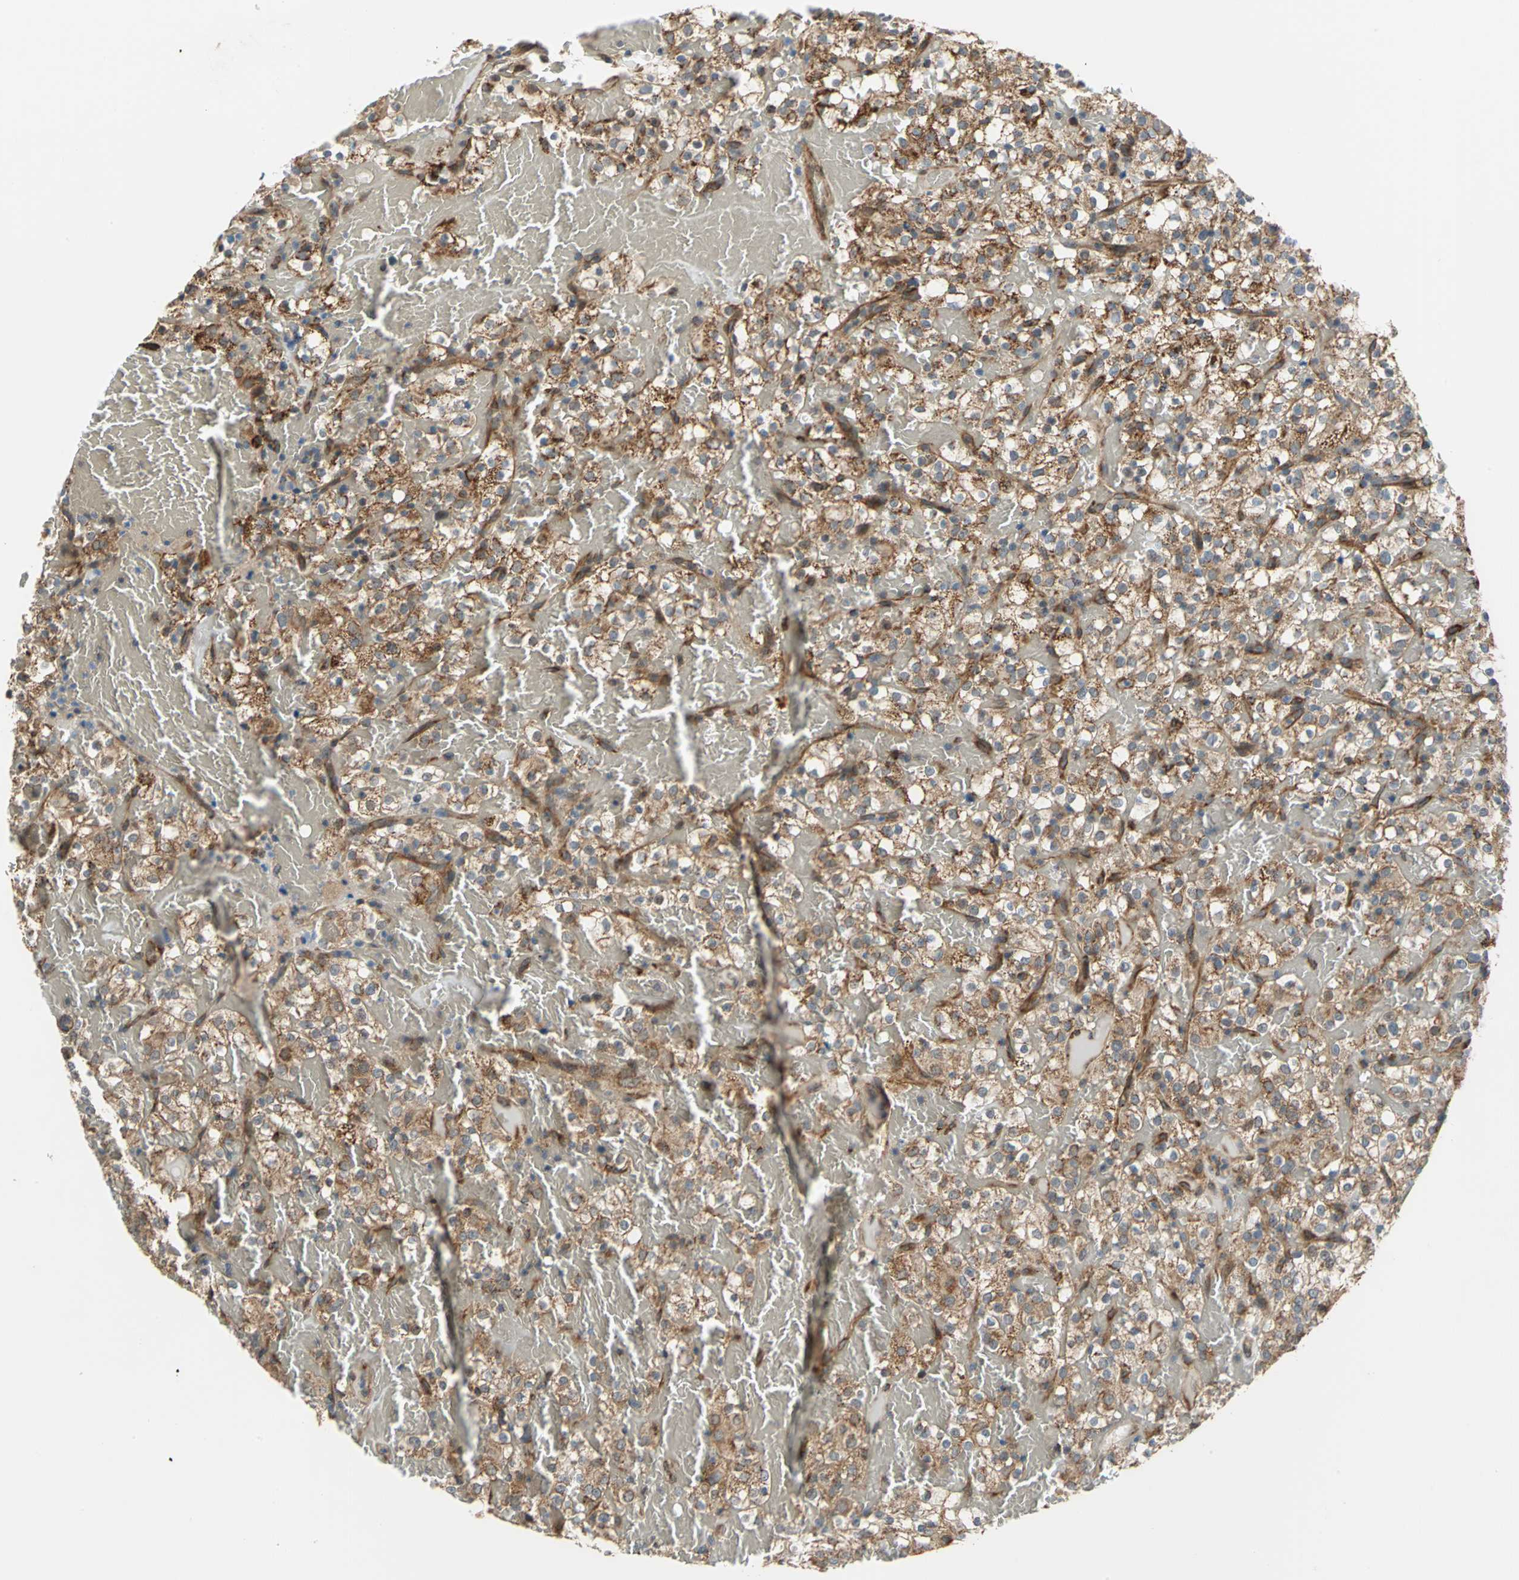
{"staining": {"intensity": "moderate", "quantity": ">75%", "location": "cytoplasmic/membranous"}, "tissue": "renal cancer", "cell_type": "Tumor cells", "image_type": "cancer", "snomed": [{"axis": "morphology", "description": "Normal tissue, NOS"}, {"axis": "morphology", "description": "Adenocarcinoma, NOS"}, {"axis": "topography", "description": "Kidney"}], "caption": "Immunohistochemical staining of renal adenocarcinoma reveals moderate cytoplasmic/membranous protein expression in approximately >75% of tumor cells.", "gene": "MRPS22", "patient": {"sex": "female", "age": 72}}